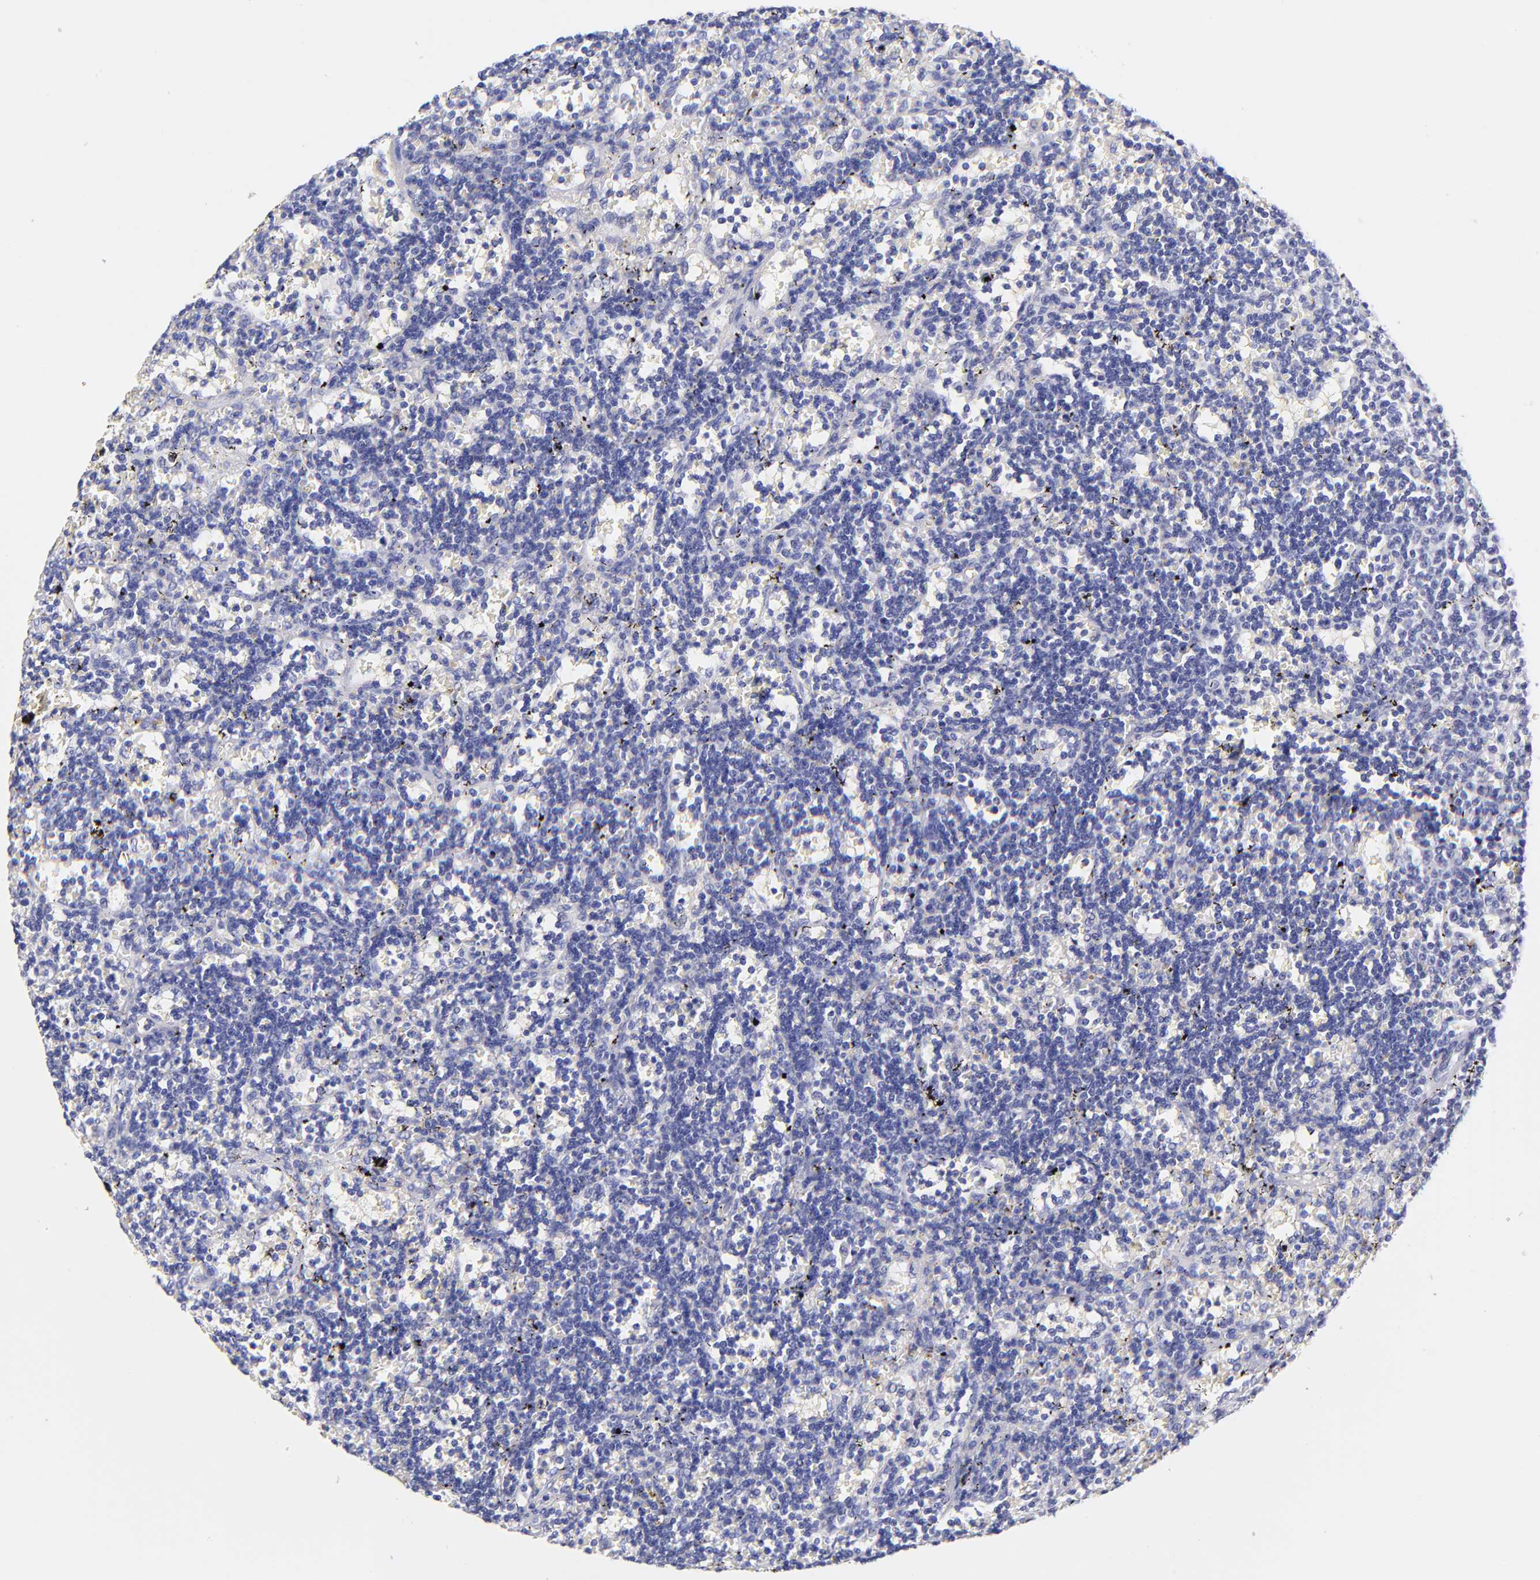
{"staining": {"intensity": "negative", "quantity": "none", "location": "none"}, "tissue": "lymphoma", "cell_type": "Tumor cells", "image_type": "cancer", "snomed": [{"axis": "morphology", "description": "Malignant lymphoma, non-Hodgkin's type, Low grade"}, {"axis": "topography", "description": "Spleen"}], "caption": "Histopathology image shows no protein expression in tumor cells of lymphoma tissue.", "gene": "RAB3B", "patient": {"sex": "male", "age": 60}}